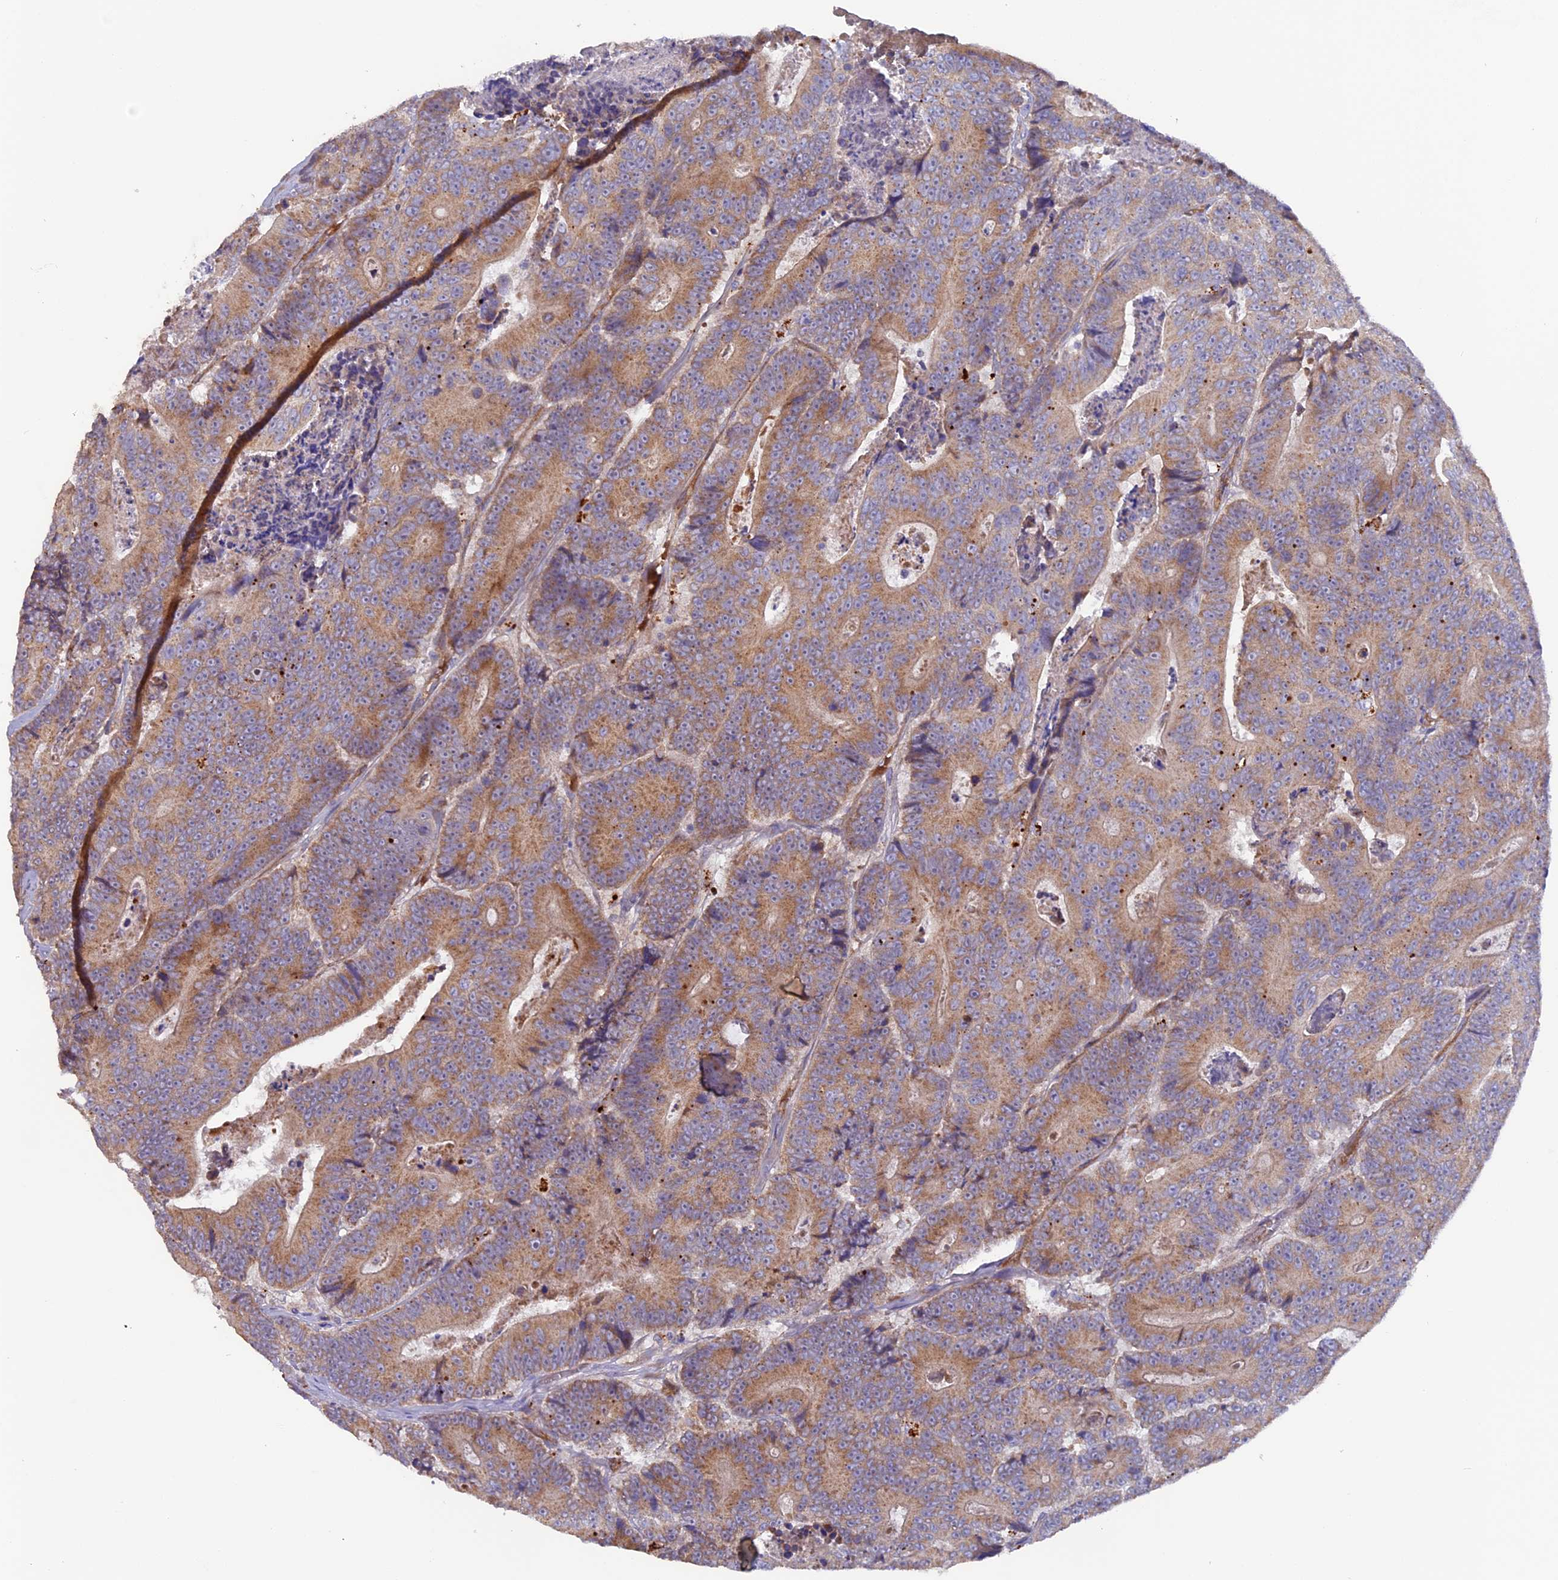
{"staining": {"intensity": "moderate", "quantity": ">75%", "location": "cytoplasmic/membranous"}, "tissue": "colorectal cancer", "cell_type": "Tumor cells", "image_type": "cancer", "snomed": [{"axis": "morphology", "description": "Adenocarcinoma, NOS"}, {"axis": "topography", "description": "Colon"}], "caption": "IHC of colorectal cancer (adenocarcinoma) exhibits medium levels of moderate cytoplasmic/membranous positivity in approximately >75% of tumor cells.", "gene": "DUS3L", "patient": {"sex": "male", "age": 83}}